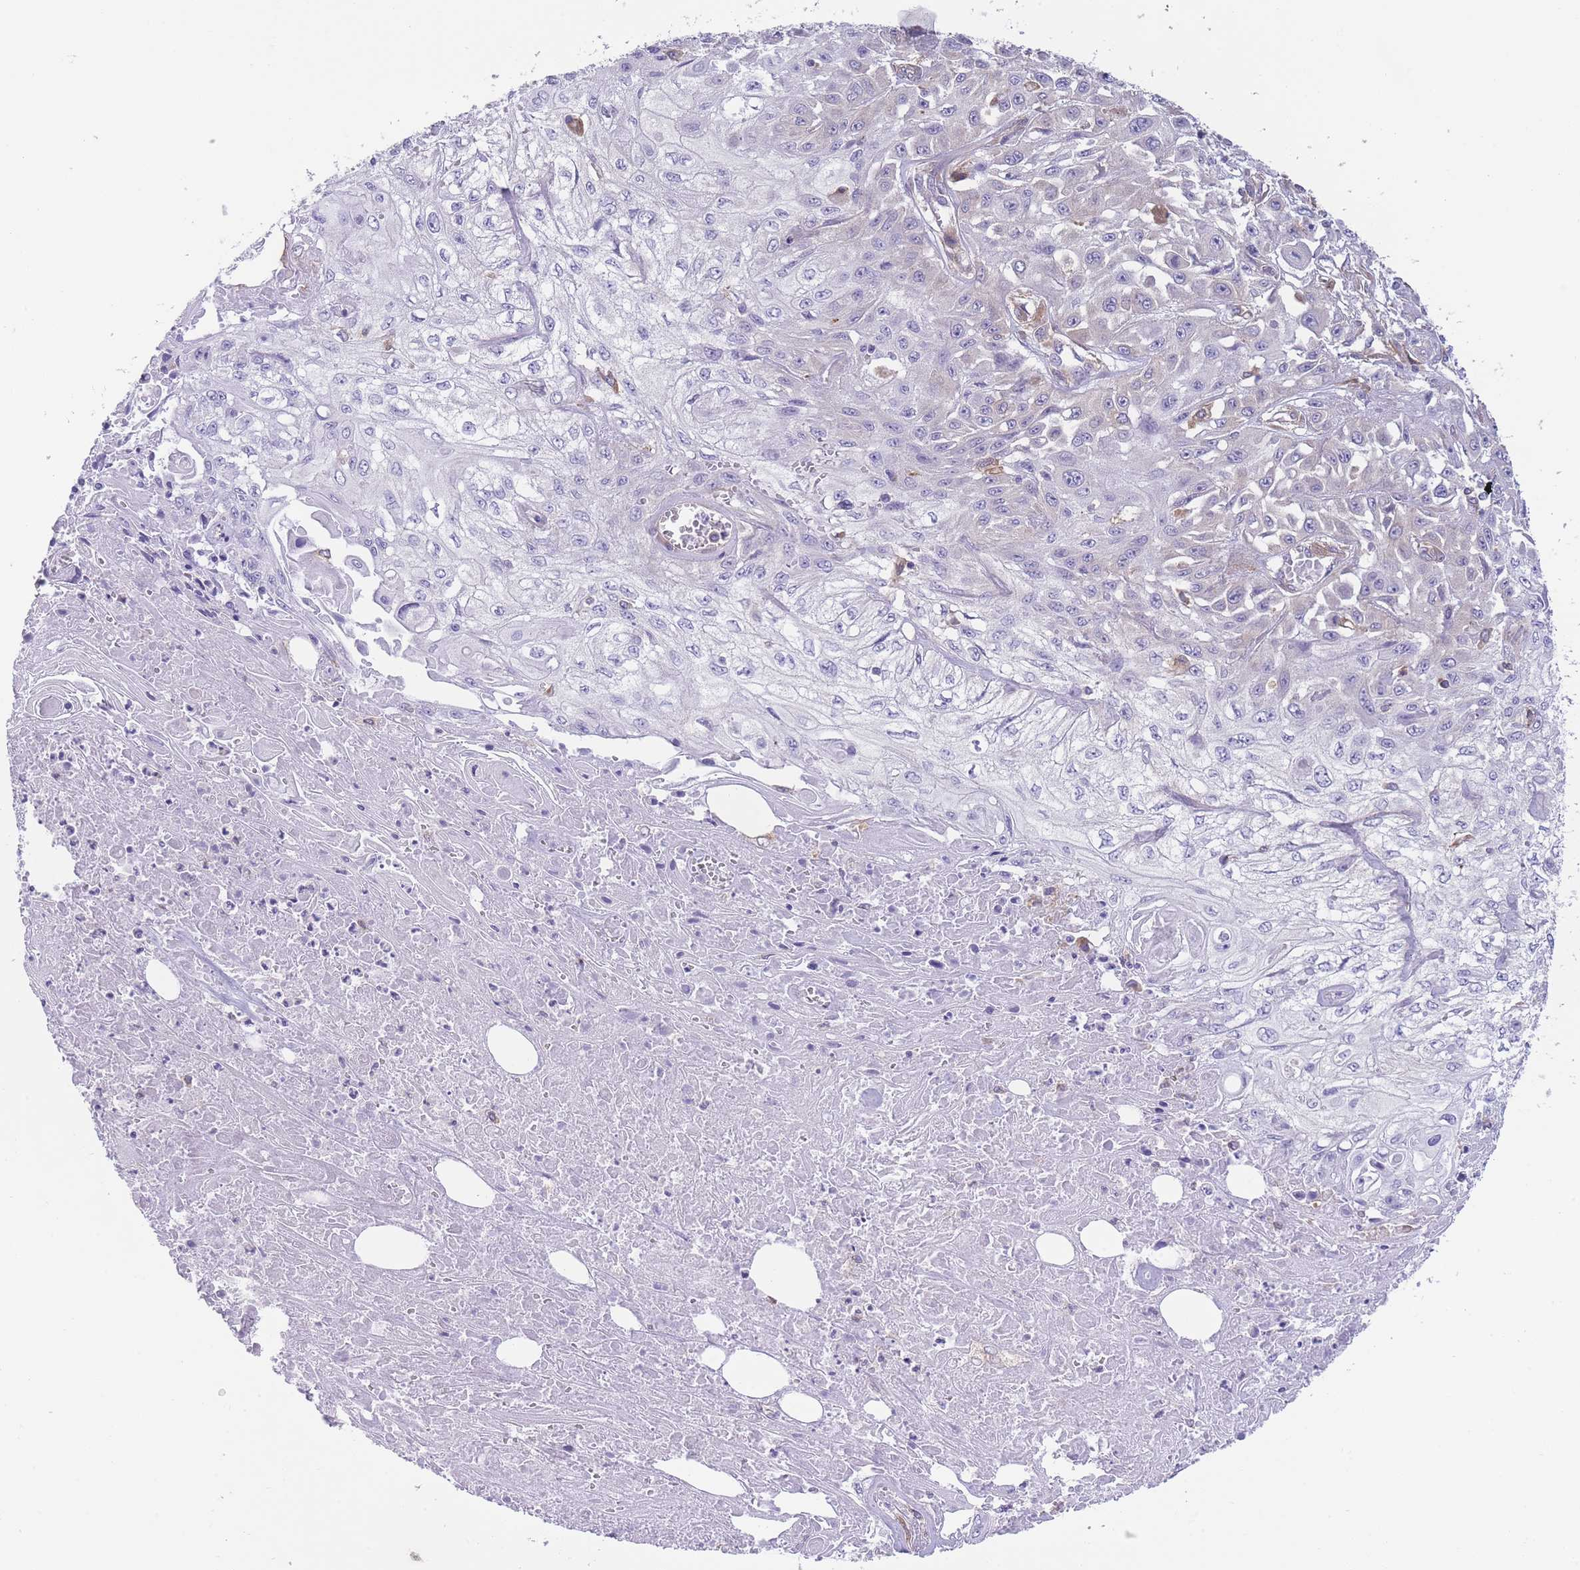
{"staining": {"intensity": "negative", "quantity": "none", "location": "none"}, "tissue": "skin cancer", "cell_type": "Tumor cells", "image_type": "cancer", "snomed": [{"axis": "morphology", "description": "Squamous cell carcinoma, NOS"}, {"axis": "morphology", "description": "Squamous cell carcinoma, metastatic, NOS"}, {"axis": "topography", "description": "Skin"}, {"axis": "topography", "description": "Lymph node"}], "caption": "IHC photomicrograph of human skin cancer stained for a protein (brown), which shows no staining in tumor cells.", "gene": "PRKAR1A", "patient": {"sex": "male", "age": 75}}